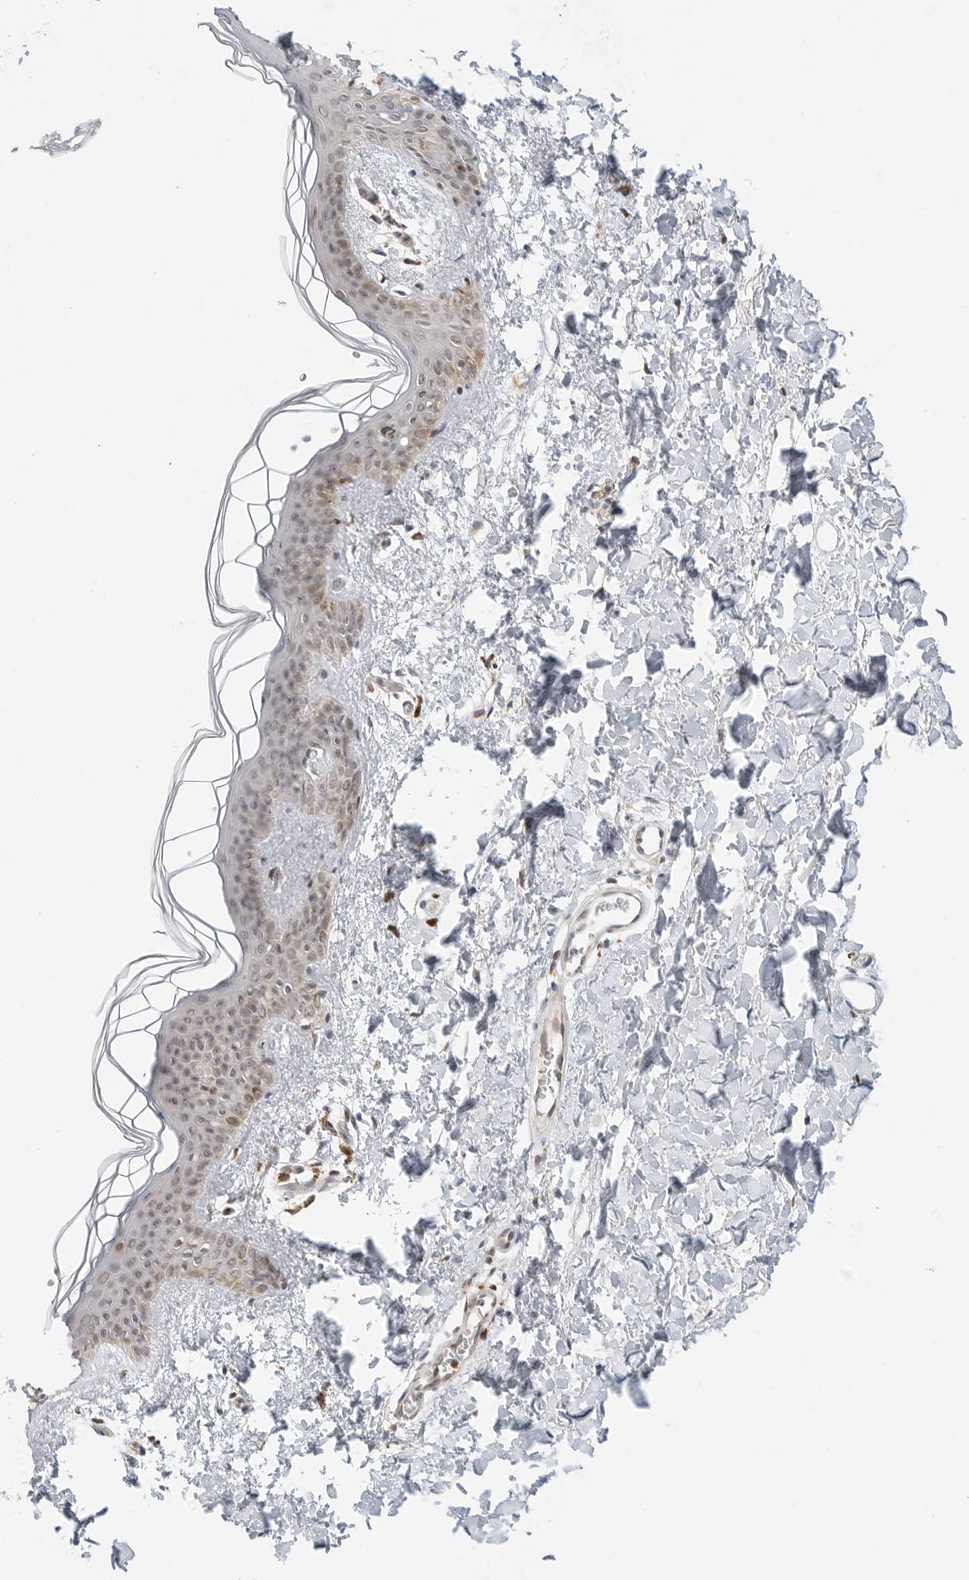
{"staining": {"intensity": "moderate", "quantity": ">75%", "location": "cytoplasmic/membranous"}, "tissue": "skin", "cell_type": "Fibroblasts", "image_type": "normal", "snomed": [{"axis": "morphology", "description": "Normal tissue, NOS"}, {"axis": "topography", "description": "Skin"}], "caption": "Protein staining of normal skin exhibits moderate cytoplasmic/membranous staining in approximately >75% of fibroblasts. (DAB IHC, brown staining for protein, blue staining for nuclei).", "gene": "POLR3GL", "patient": {"sex": "female", "age": 46}}